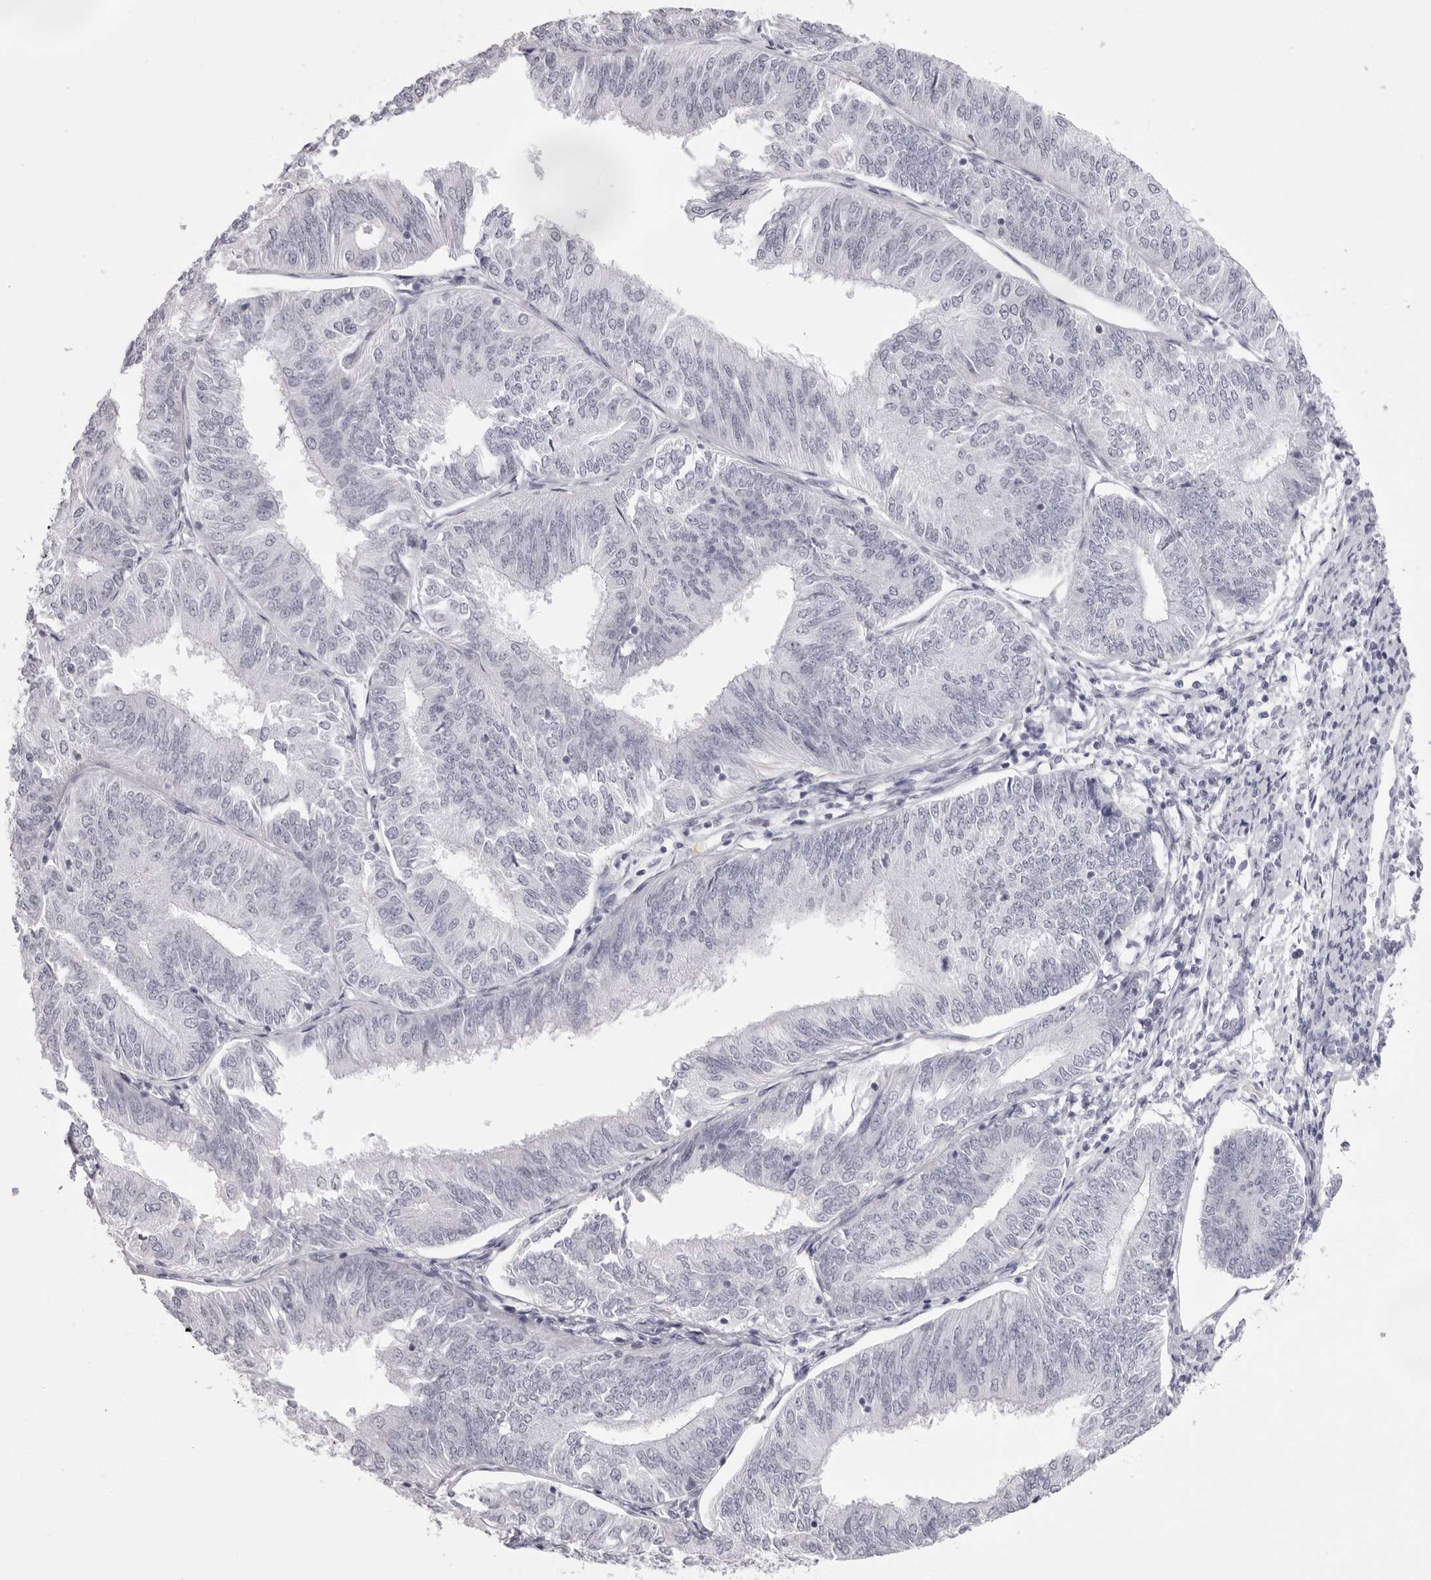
{"staining": {"intensity": "negative", "quantity": "none", "location": "none"}, "tissue": "endometrial cancer", "cell_type": "Tumor cells", "image_type": "cancer", "snomed": [{"axis": "morphology", "description": "Adenocarcinoma, NOS"}, {"axis": "topography", "description": "Endometrium"}], "caption": "This is an immunohistochemistry image of human adenocarcinoma (endometrial). There is no staining in tumor cells.", "gene": "SPTA1", "patient": {"sex": "female", "age": 58}}